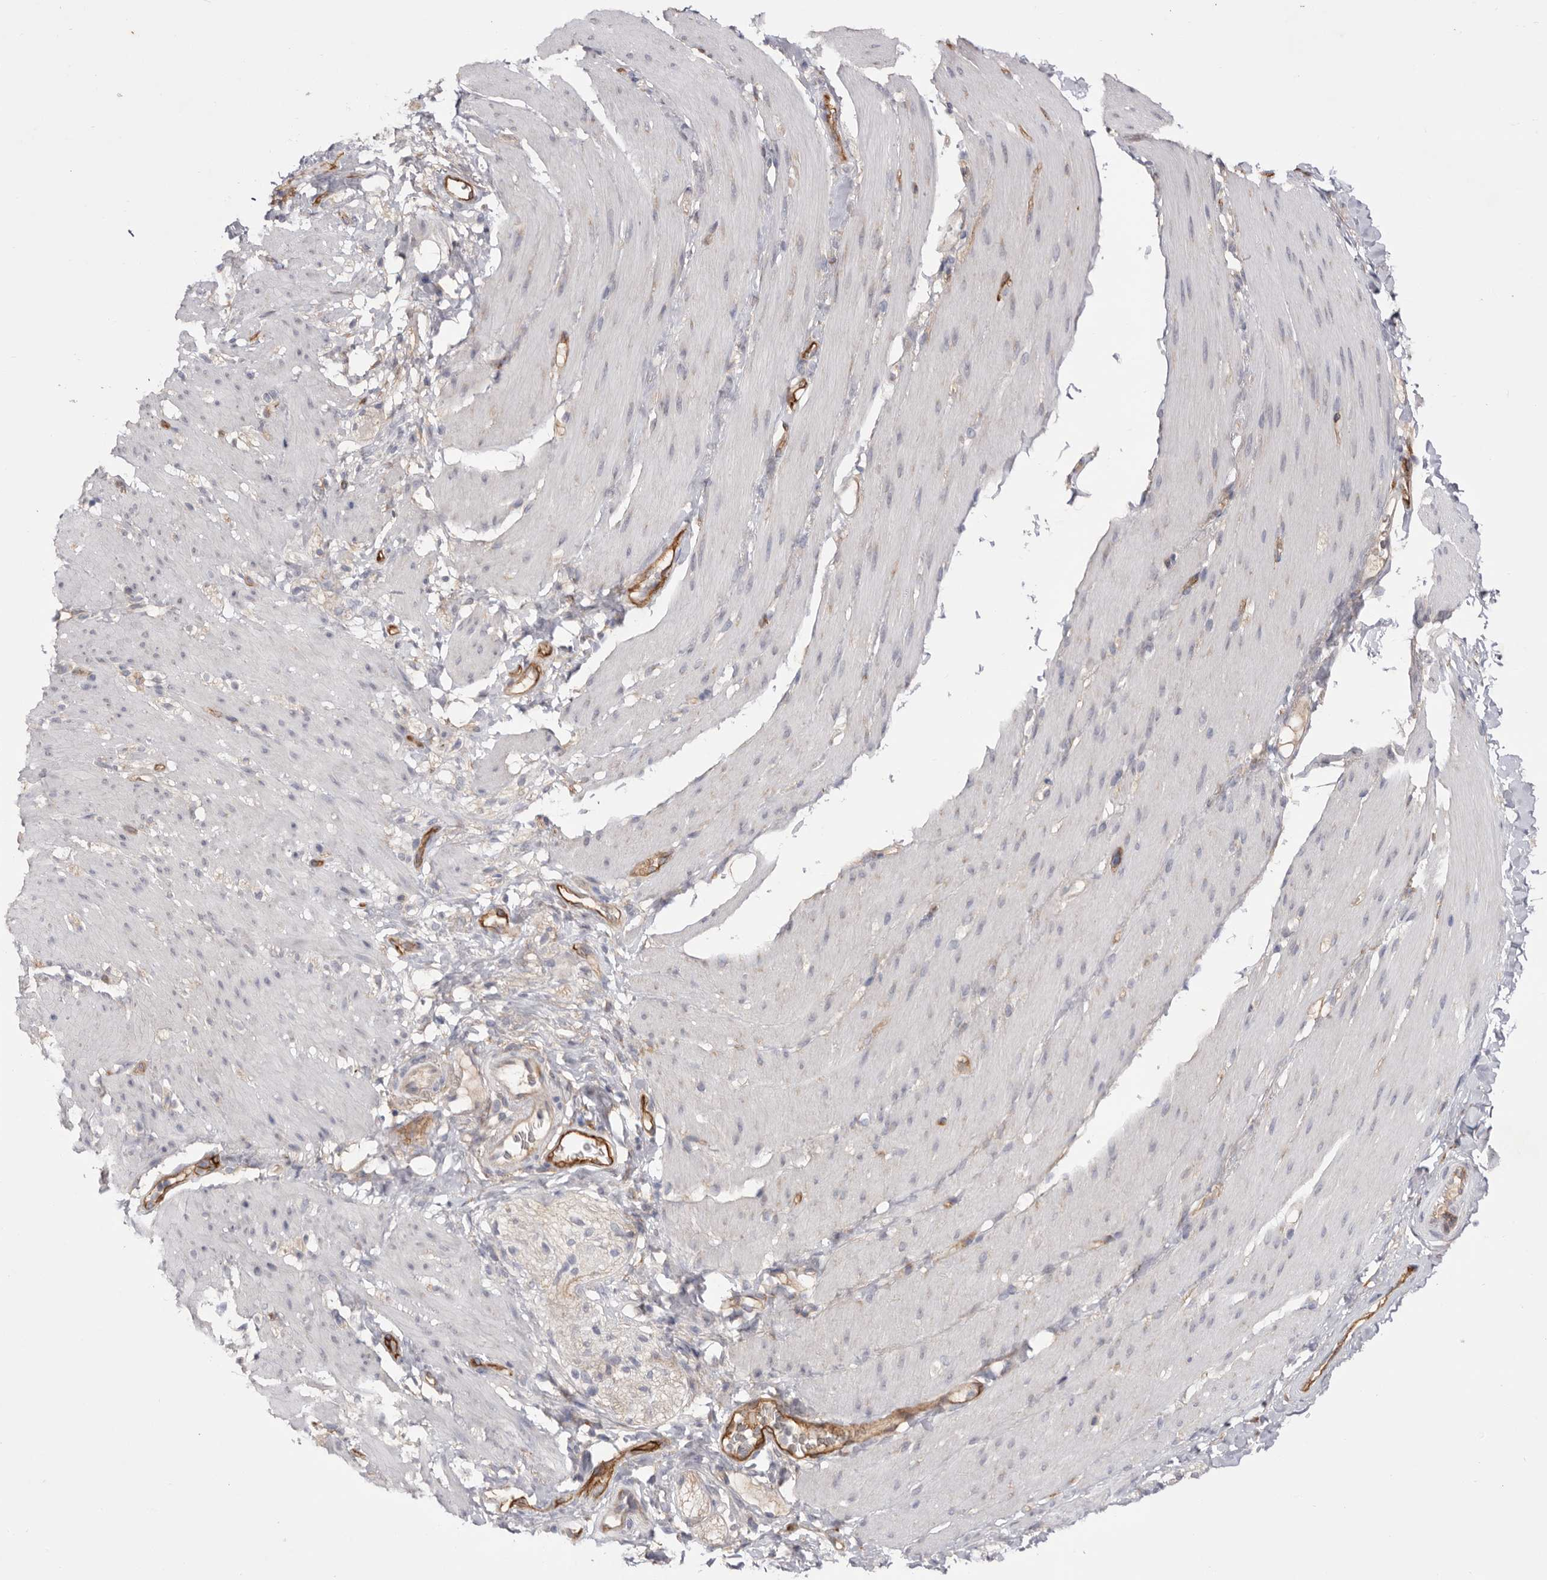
{"staining": {"intensity": "negative", "quantity": "none", "location": "none"}, "tissue": "smooth muscle", "cell_type": "Smooth muscle cells", "image_type": "normal", "snomed": [{"axis": "morphology", "description": "Normal tissue, NOS"}, {"axis": "topography", "description": "Smooth muscle"}, {"axis": "topography", "description": "Small intestine"}], "caption": "Unremarkable smooth muscle was stained to show a protein in brown. There is no significant staining in smooth muscle cells.", "gene": "LRRC66", "patient": {"sex": "female", "age": 84}}